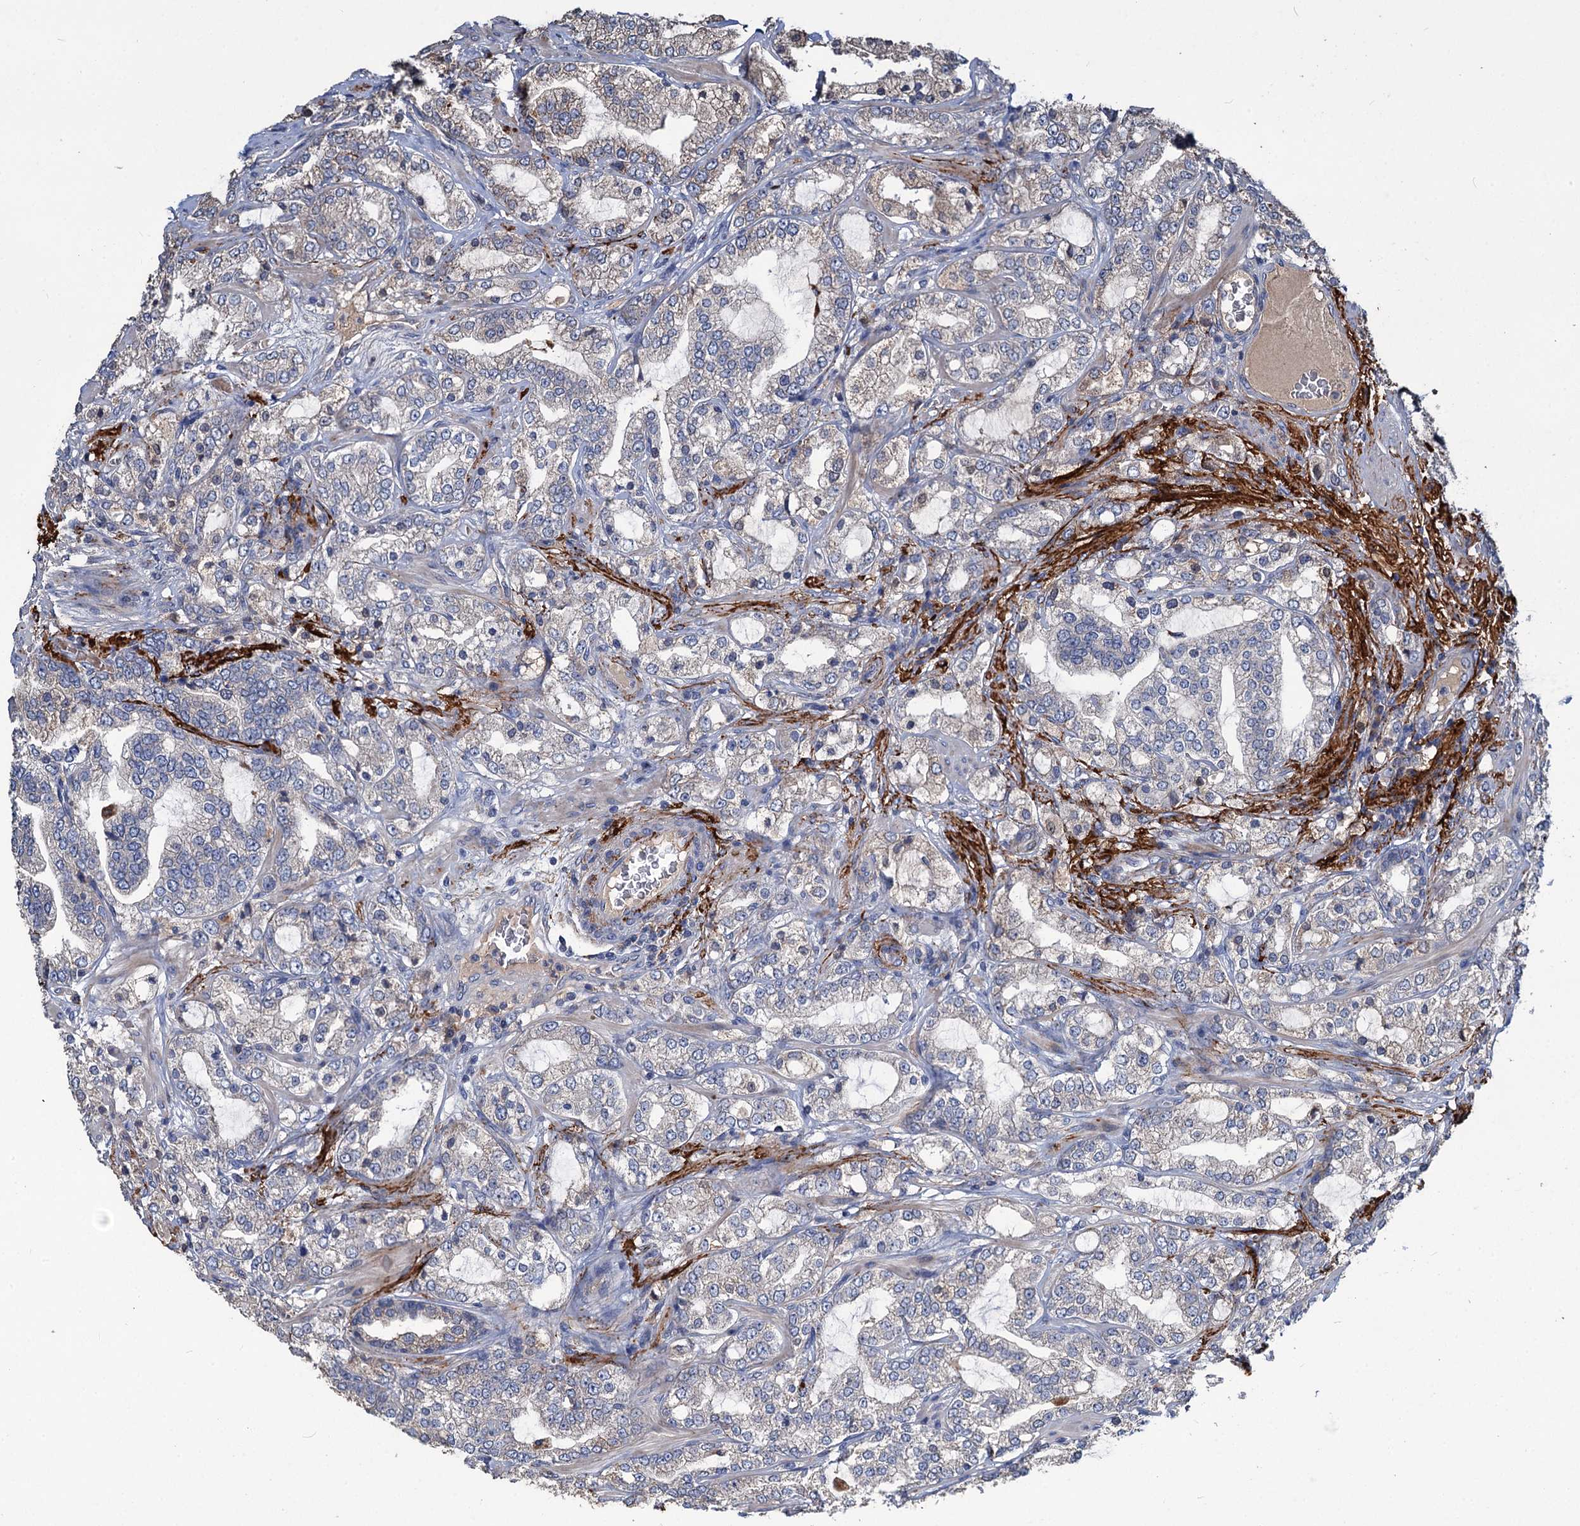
{"staining": {"intensity": "weak", "quantity": "<25%", "location": "cytoplasmic/membranous"}, "tissue": "prostate cancer", "cell_type": "Tumor cells", "image_type": "cancer", "snomed": [{"axis": "morphology", "description": "Adenocarcinoma, High grade"}, {"axis": "topography", "description": "Prostate"}], "caption": "Tumor cells show no significant positivity in prostate cancer.", "gene": "URAD", "patient": {"sex": "male", "age": 64}}